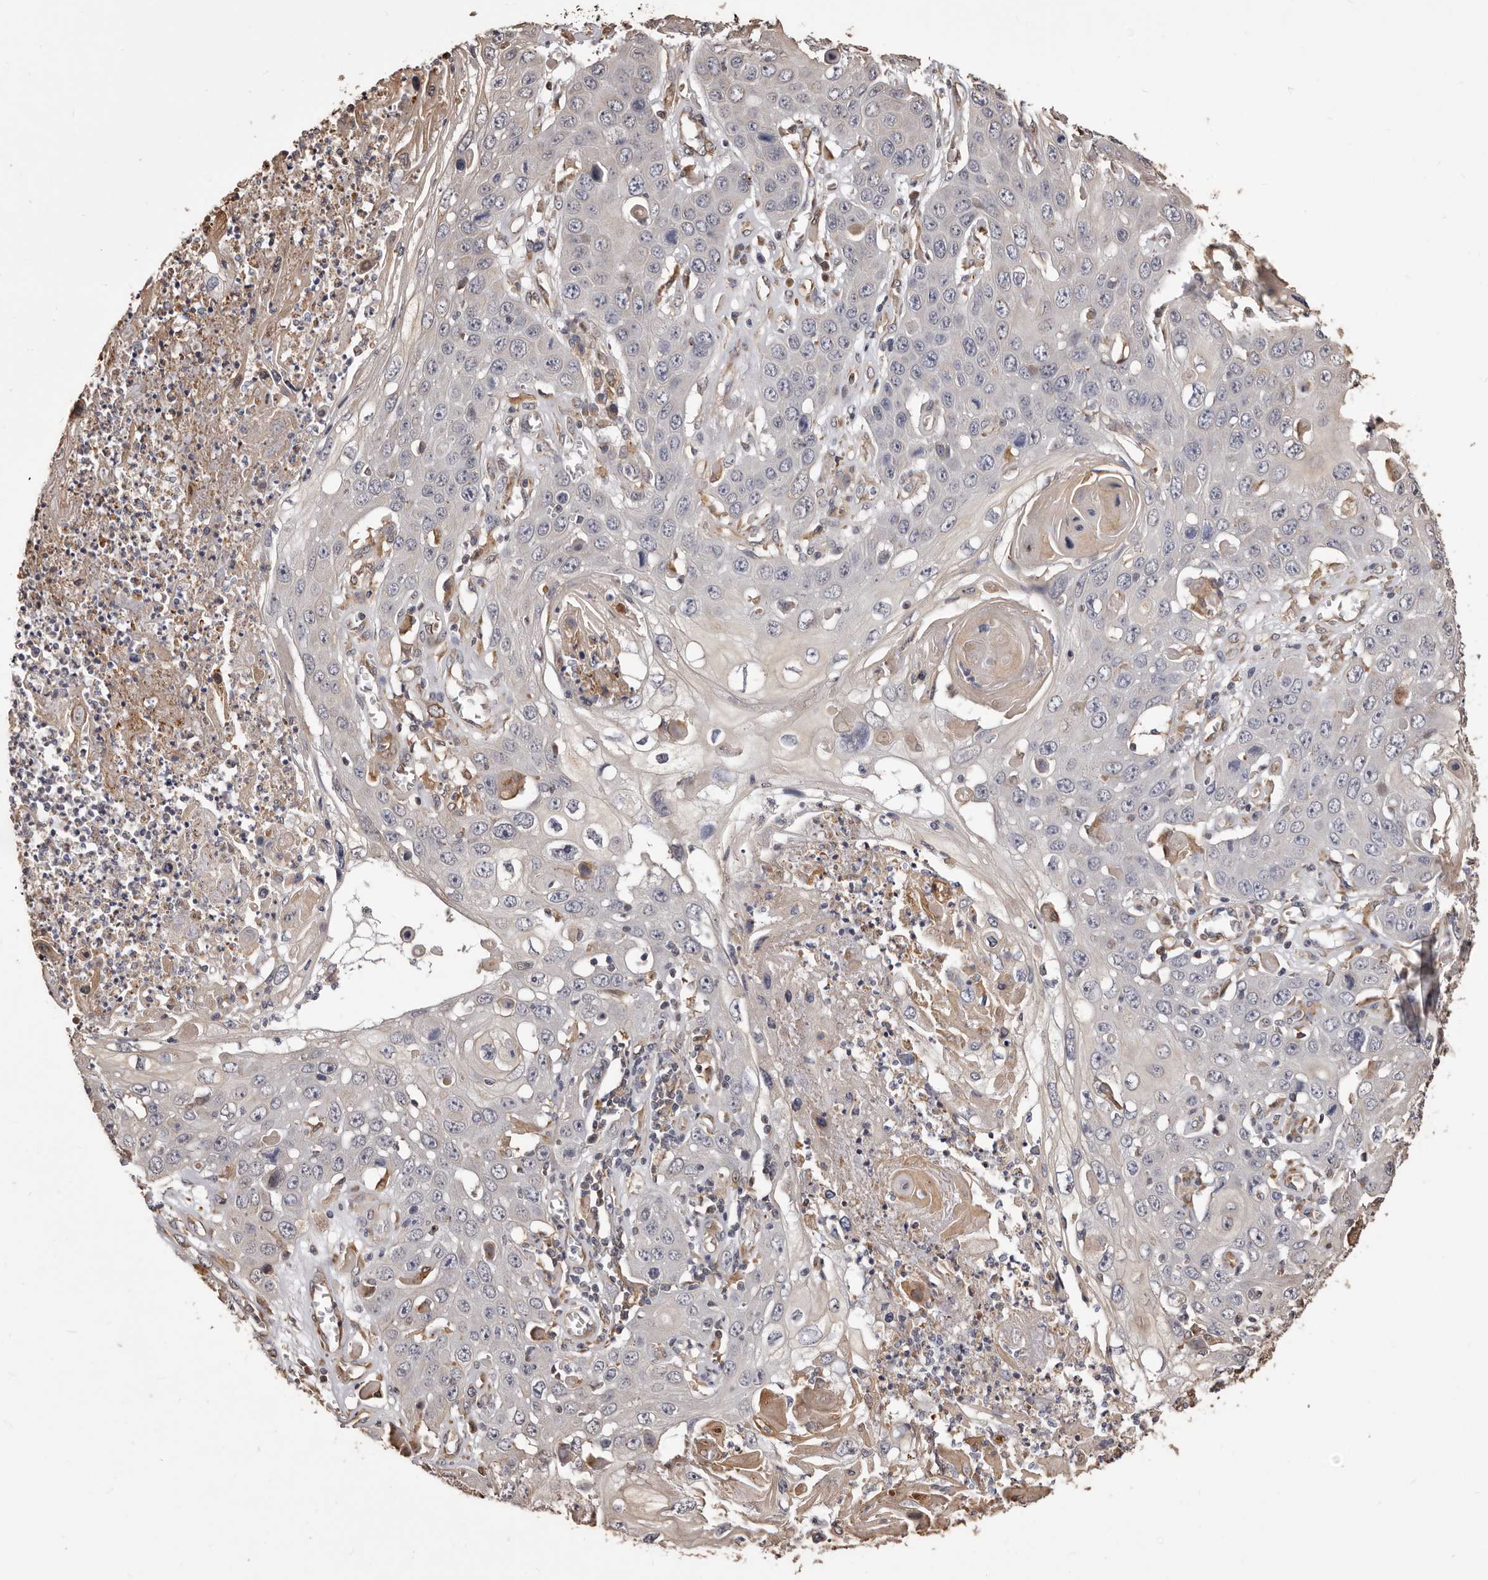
{"staining": {"intensity": "negative", "quantity": "none", "location": "none"}, "tissue": "skin cancer", "cell_type": "Tumor cells", "image_type": "cancer", "snomed": [{"axis": "morphology", "description": "Squamous cell carcinoma, NOS"}, {"axis": "topography", "description": "Skin"}], "caption": "Photomicrograph shows no protein staining in tumor cells of skin squamous cell carcinoma tissue.", "gene": "ALPK1", "patient": {"sex": "male", "age": 55}}